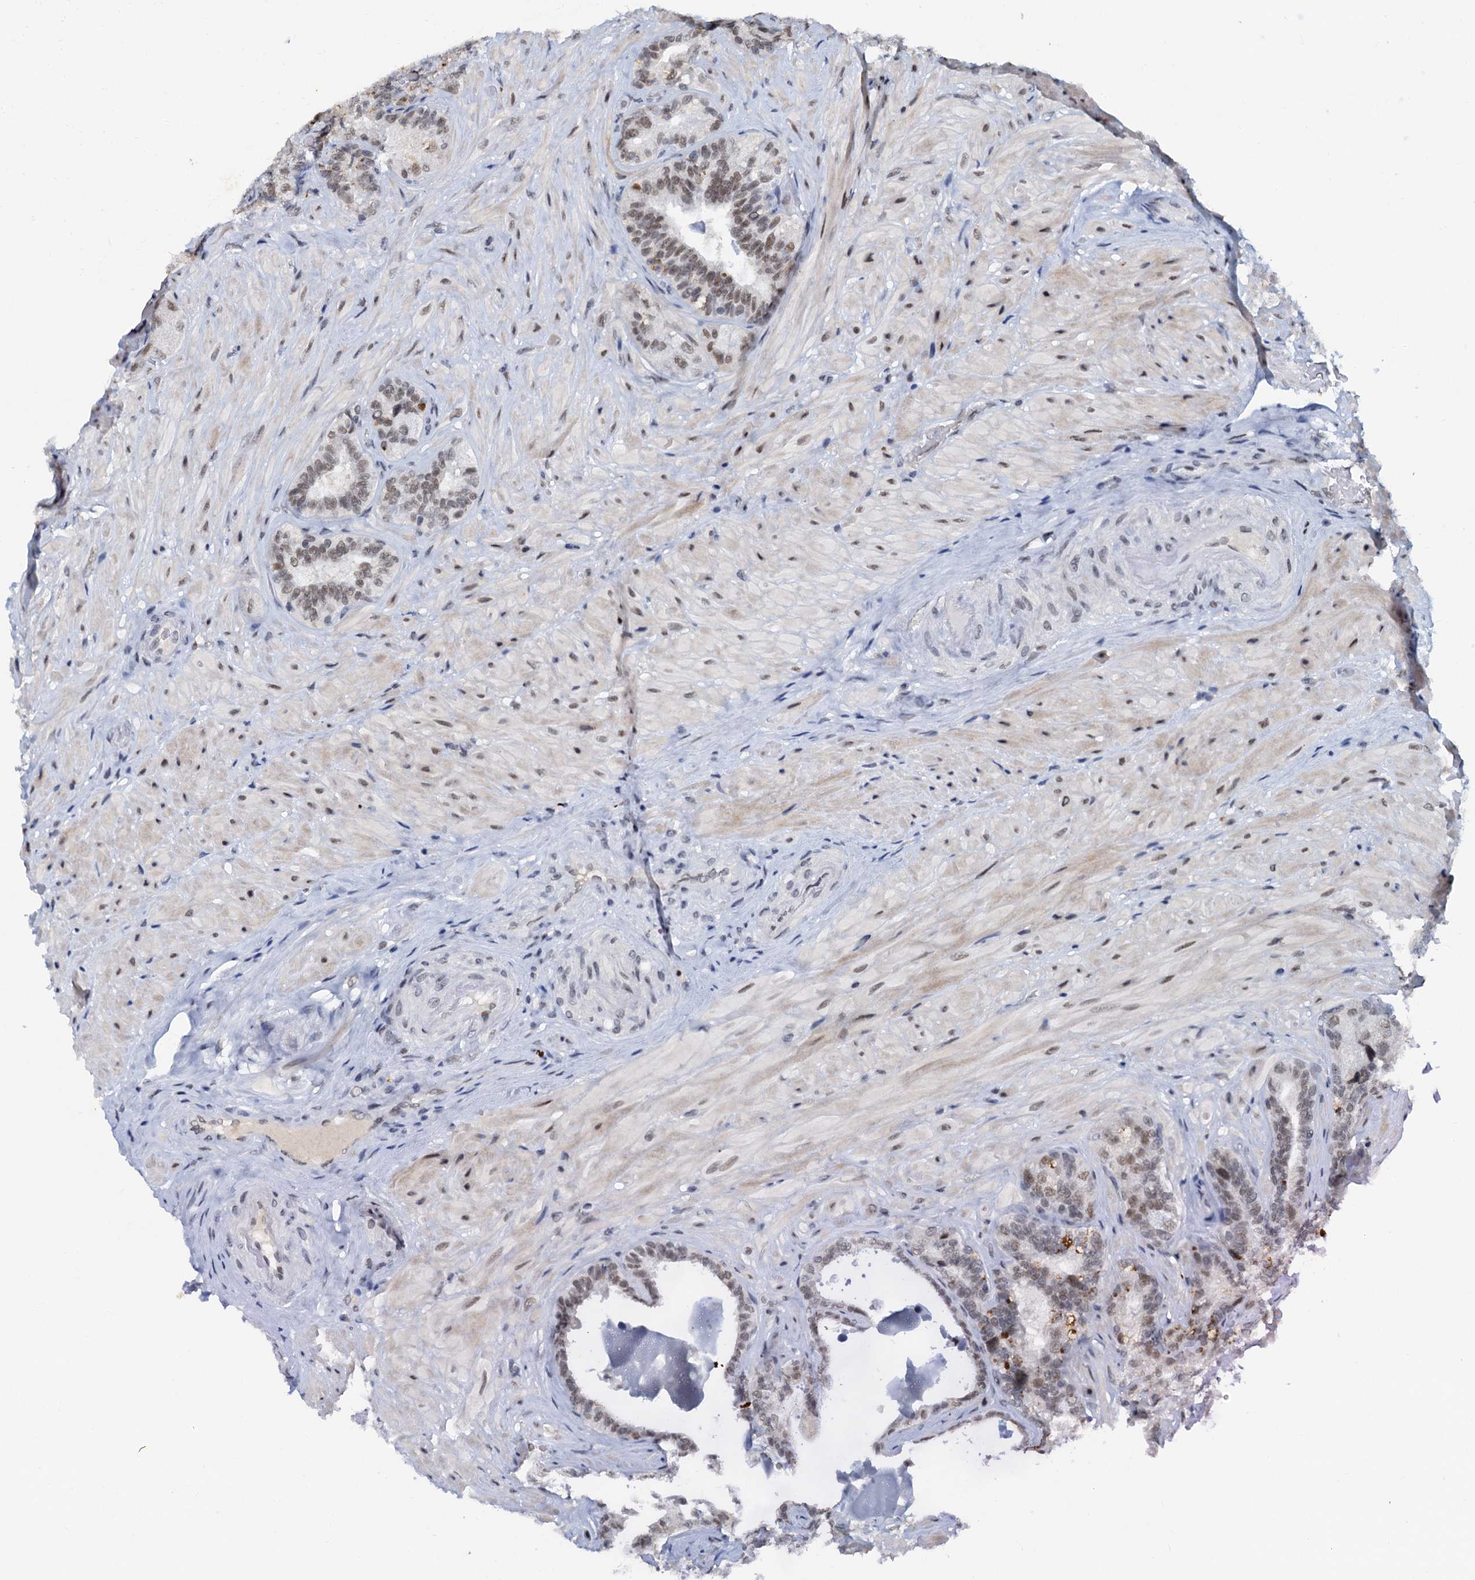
{"staining": {"intensity": "moderate", "quantity": ">75%", "location": "nuclear"}, "tissue": "seminal vesicle", "cell_type": "Glandular cells", "image_type": "normal", "snomed": [{"axis": "morphology", "description": "Normal tissue, NOS"}, {"axis": "topography", "description": "Prostate and seminal vesicle, NOS"}, {"axis": "topography", "description": "Prostate"}, {"axis": "topography", "description": "Seminal veicle"}], "caption": "An image of human seminal vesicle stained for a protein shows moderate nuclear brown staining in glandular cells.", "gene": "SNRPD1", "patient": {"sex": "male", "age": 67}}